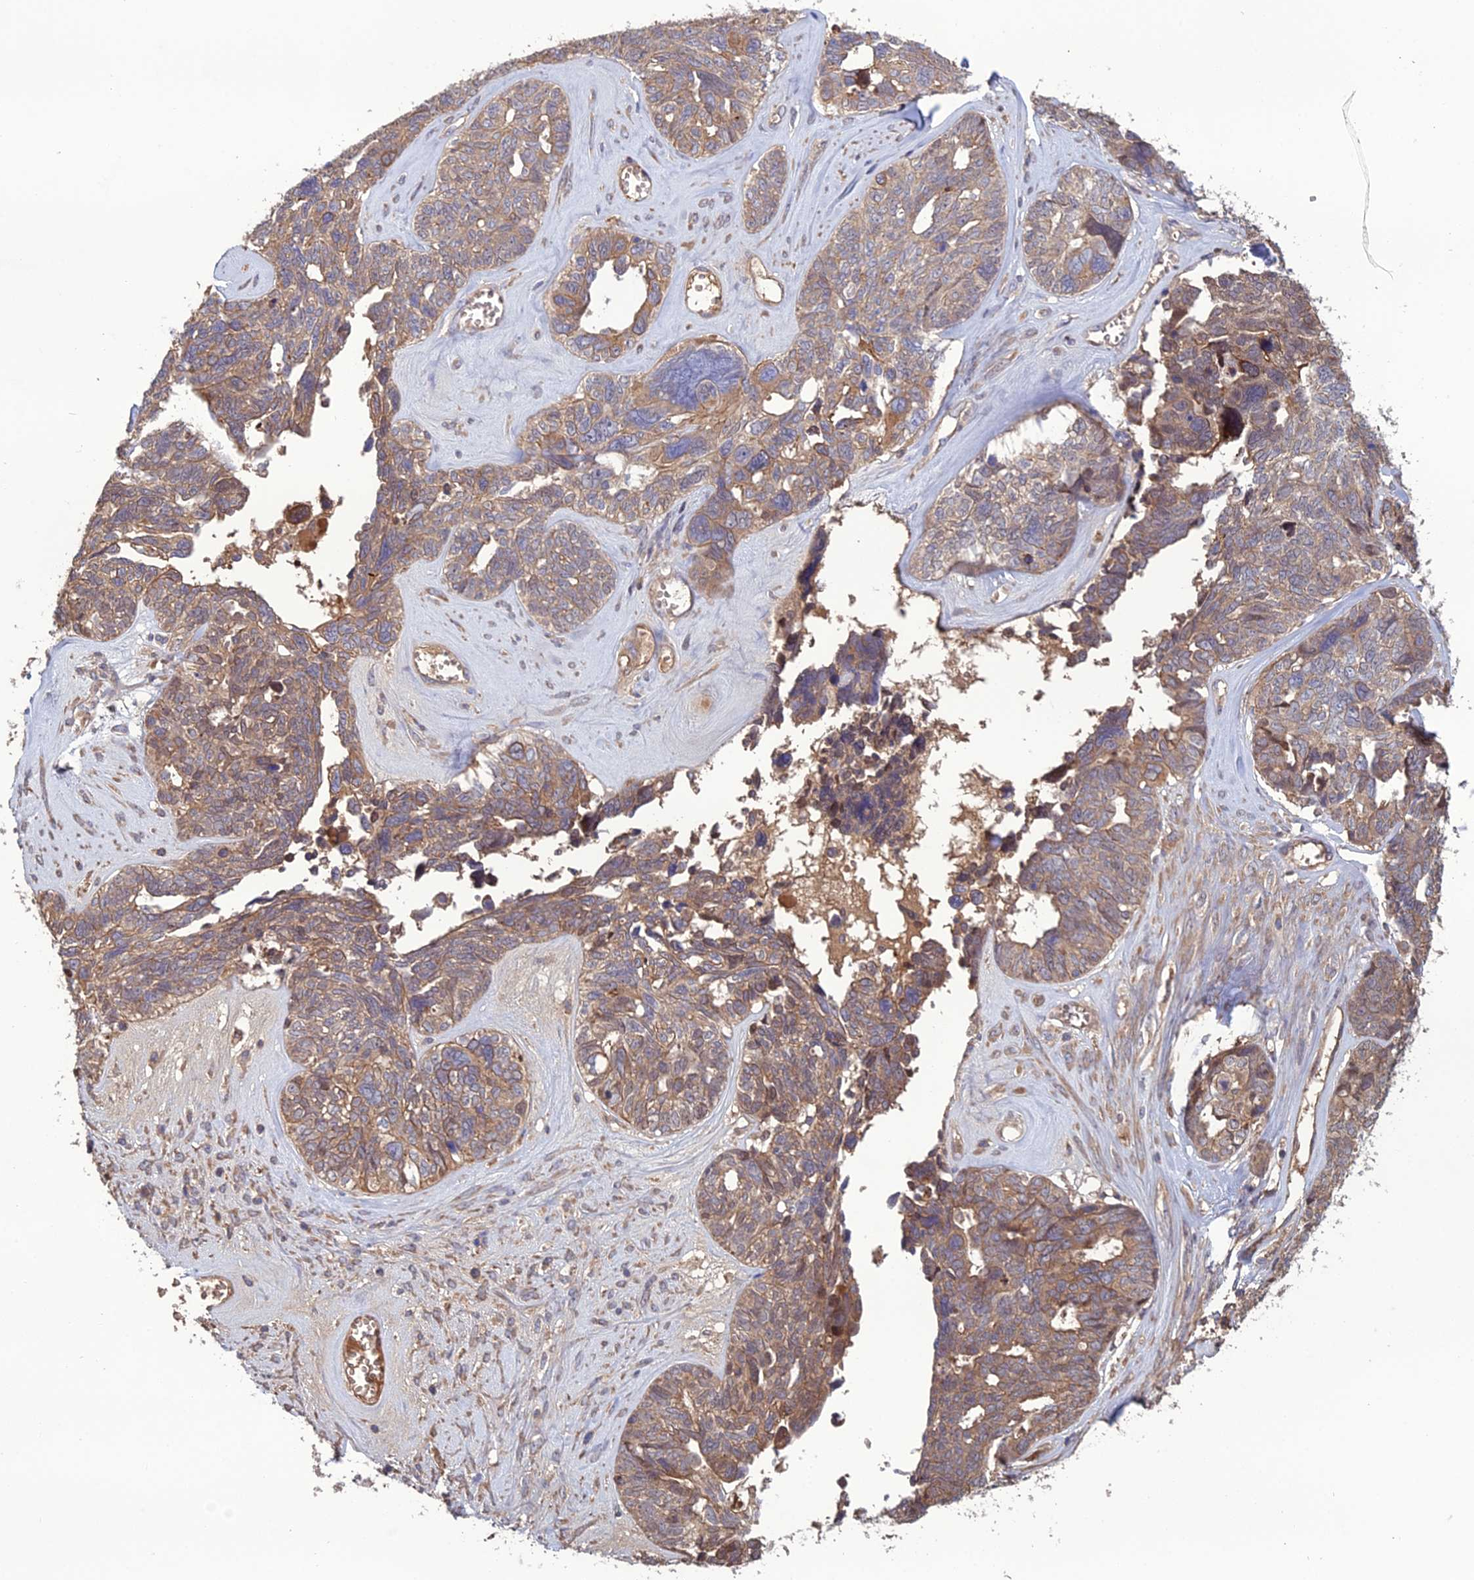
{"staining": {"intensity": "moderate", "quantity": ">75%", "location": "cytoplasmic/membranous"}, "tissue": "ovarian cancer", "cell_type": "Tumor cells", "image_type": "cancer", "snomed": [{"axis": "morphology", "description": "Cystadenocarcinoma, serous, NOS"}, {"axis": "topography", "description": "Ovary"}], "caption": "Moderate cytoplasmic/membranous protein positivity is present in about >75% of tumor cells in ovarian serous cystadenocarcinoma. (Stains: DAB in brown, nuclei in blue, Microscopy: brightfield microscopy at high magnification).", "gene": "GALR2", "patient": {"sex": "female", "age": 79}}